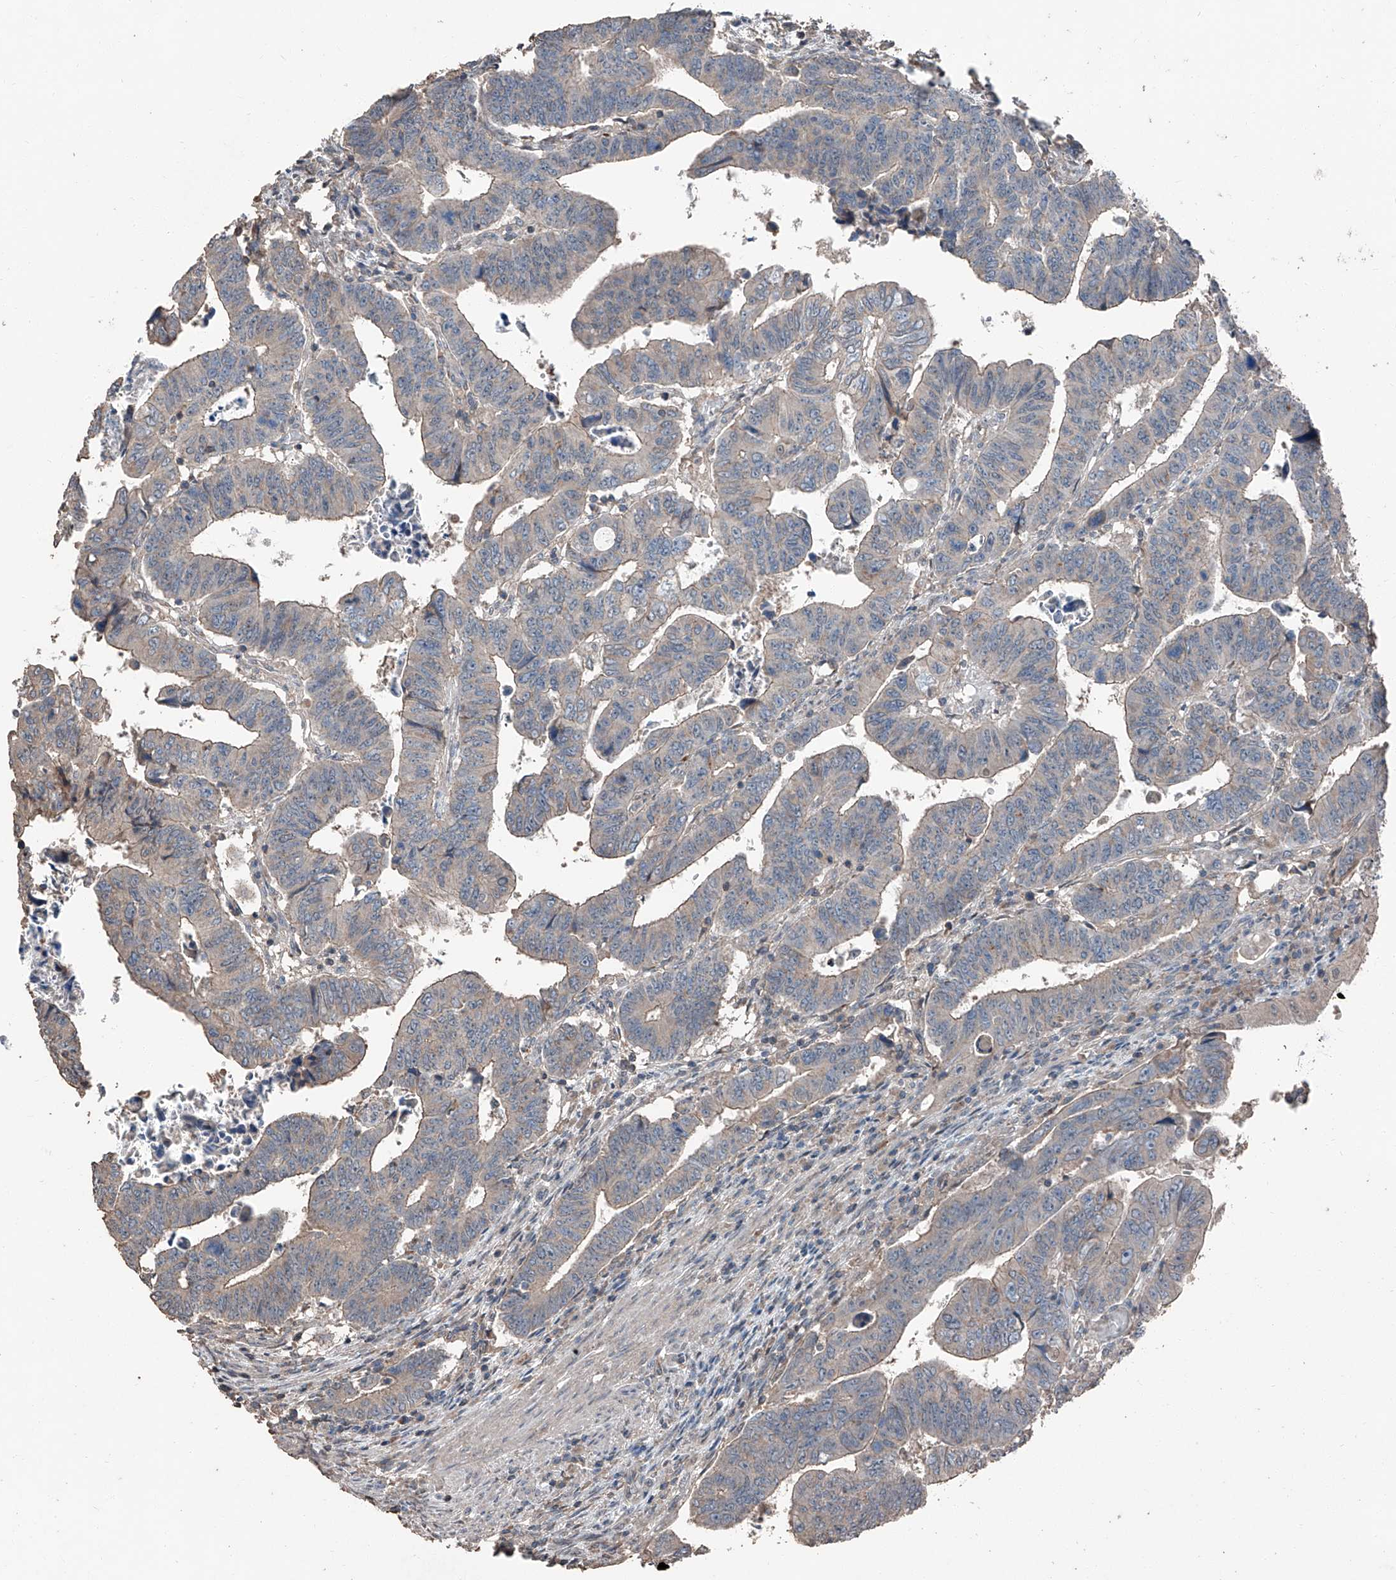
{"staining": {"intensity": "weak", "quantity": "25%-75%", "location": "cytoplasmic/membranous"}, "tissue": "colorectal cancer", "cell_type": "Tumor cells", "image_type": "cancer", "snomed": [{"axis": "morphology", "description": "Normal tissue, NOS"}, {"axis": "morphology", "description": "Adenocarcinoma, NOS"}, {"axis": "topography", "description": "Rectum"}], "caption": "Colorectal cancer stained for a protein (brown) demonstrates weak cytoplasmic/membranous positive positivity in approximately 25%-75% of tumor cells.", "gene": "MAMLD1", "patient": {"sex": "female", "age": 65}}